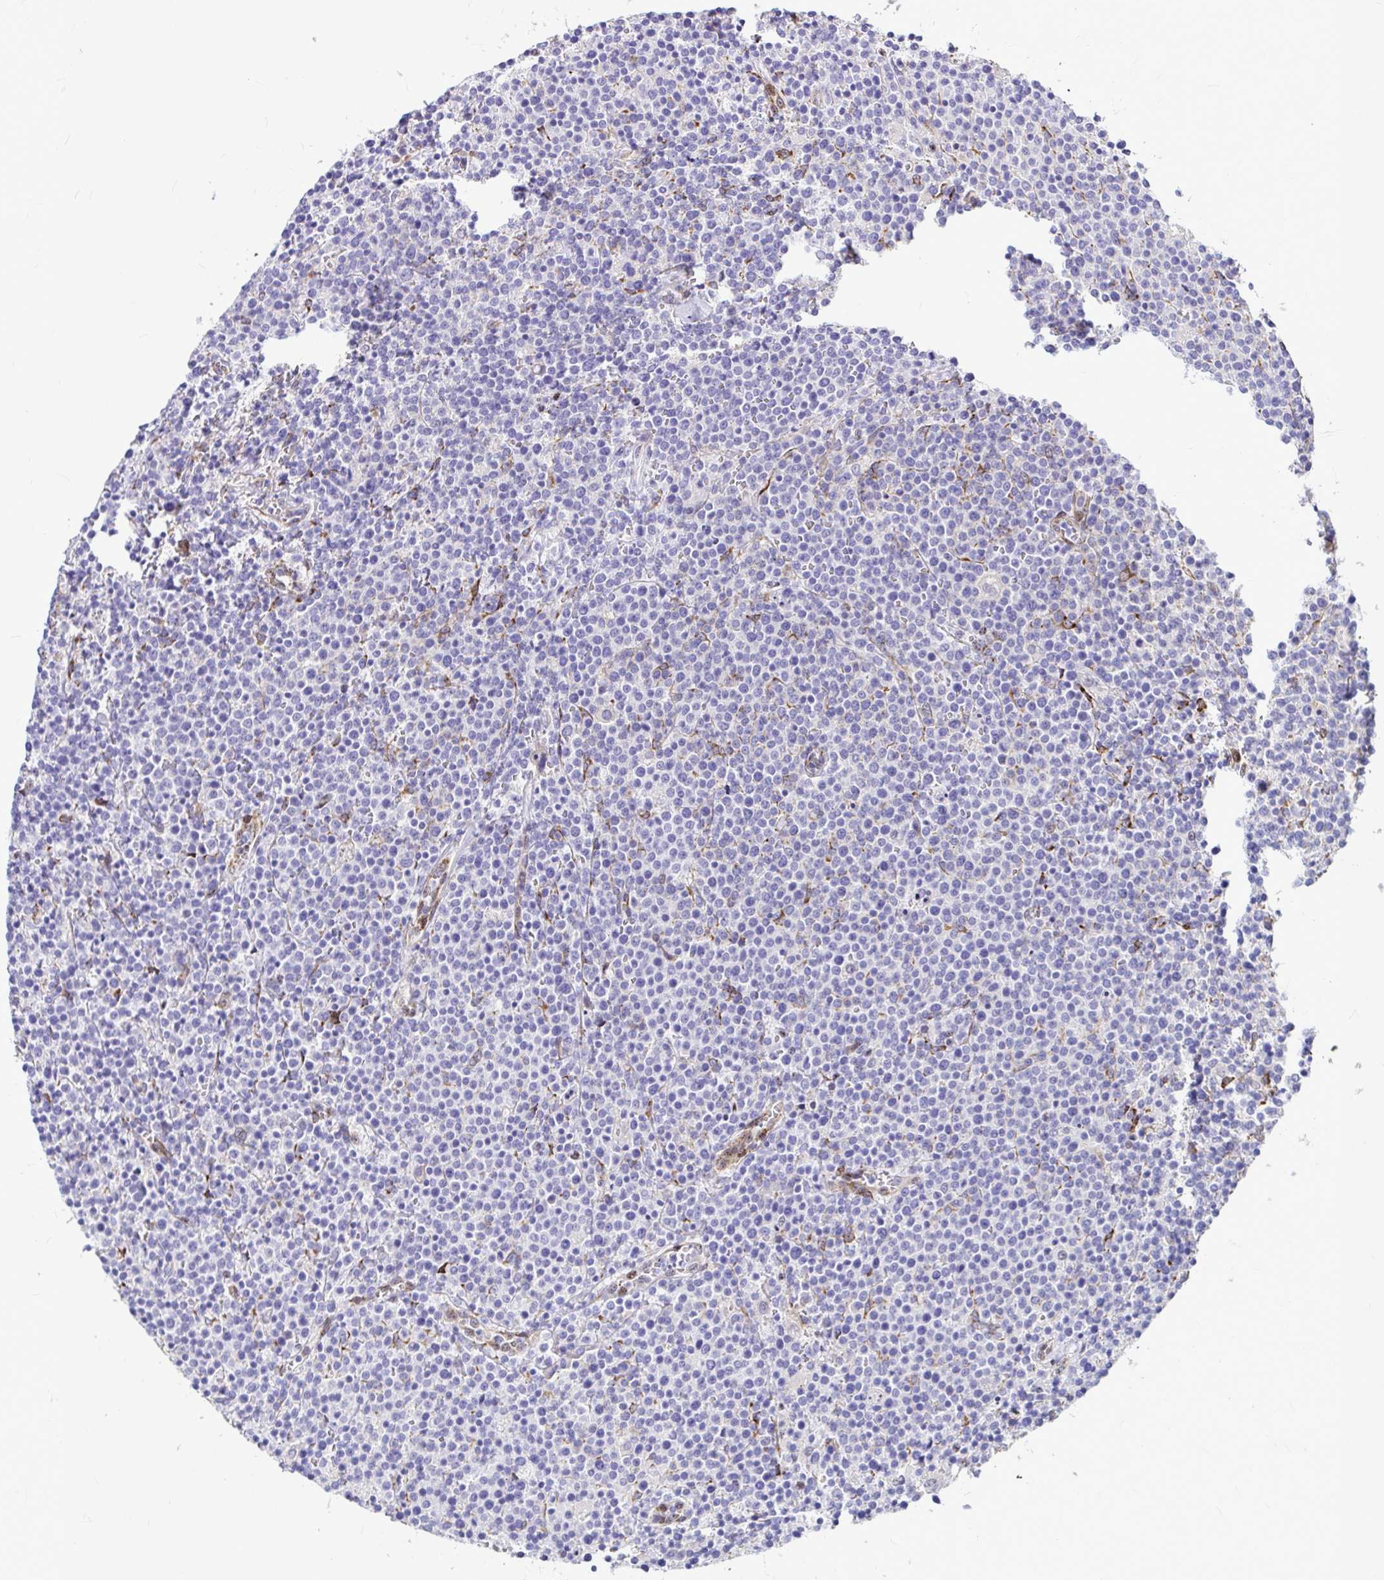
{"staining": {"intensity": "negative", "quantity": "none", "location": "none"}, "tissue": "lymphoma", "cell_type": "Tumor cells", "image_type": "cancer", "snomed": [{"axis": "morphology", "description": "Malignant lymphoma, non-Hodgkin's type, High grade"}, {"axis": "topography", "description": "Lymph node"}], "caption": "The image shows no staining of tumor cells in lymphoma.", "gene": "GABBR2", "patient": {"sex": "male", "age": 61}}